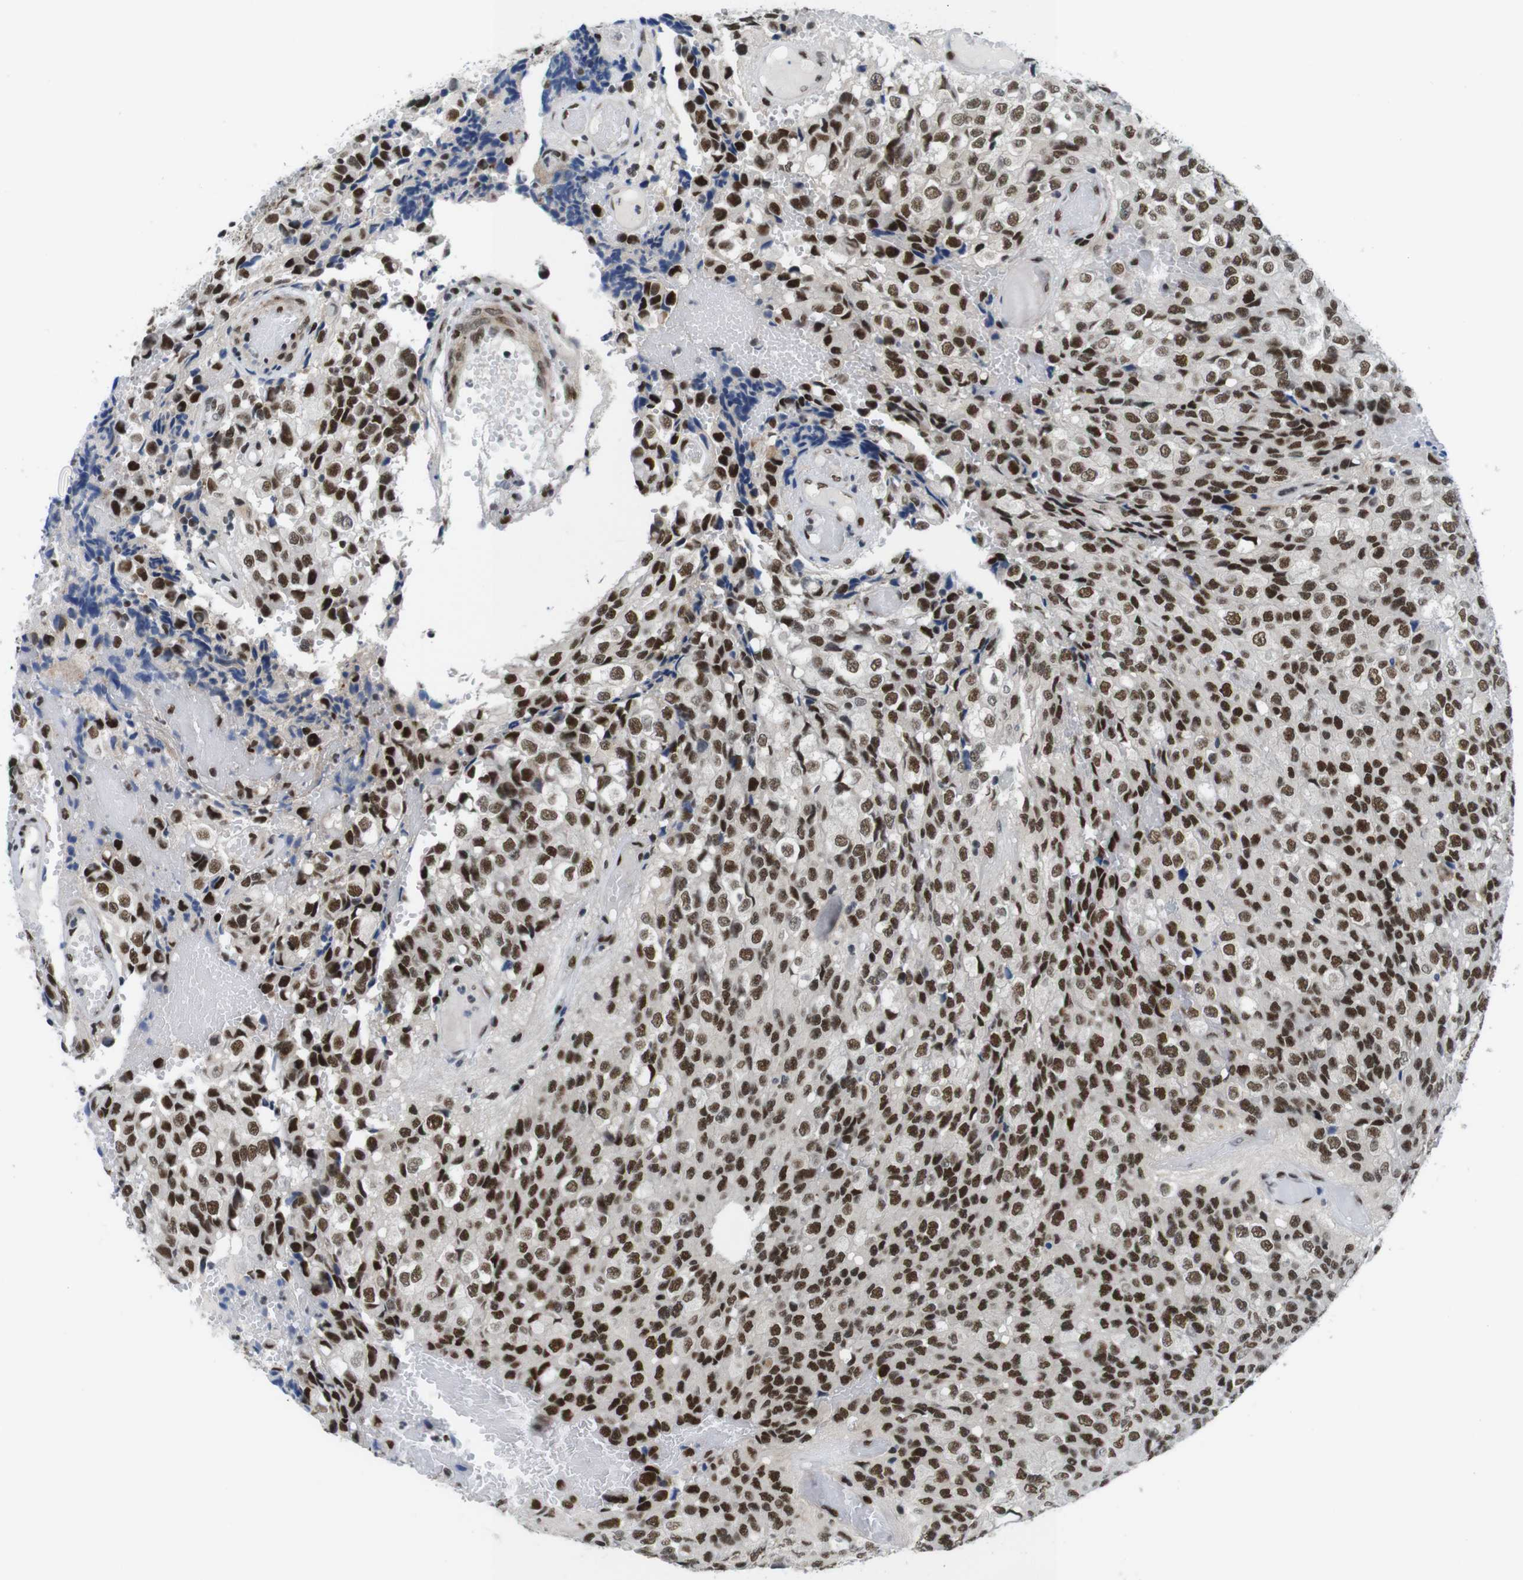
{"staining": {"intensity": "strong", "quantity": ">75%", "location": "nuclear"}, "tissue": "glioma", "cell_type": "Tumor cells", "image_type": "cancer", "snomed": [{"axis": "morphology", "description": "Glioma, malignant, High grade"}, {"axis": "topography", "description": "Brain"}], "caption": "Tumor cells demonstrate high levels of strong nuclear expression in approximately >75% of cells in human malignant glioma (high-grade). The staining was performed using DAB (3,3'-diaminobenzidine), with brown indicating positive protein expression. Nuclei are stained blue with hematoxylin.", "gene": "PSME3", "patient": {"sex": "male", "age": 32}}